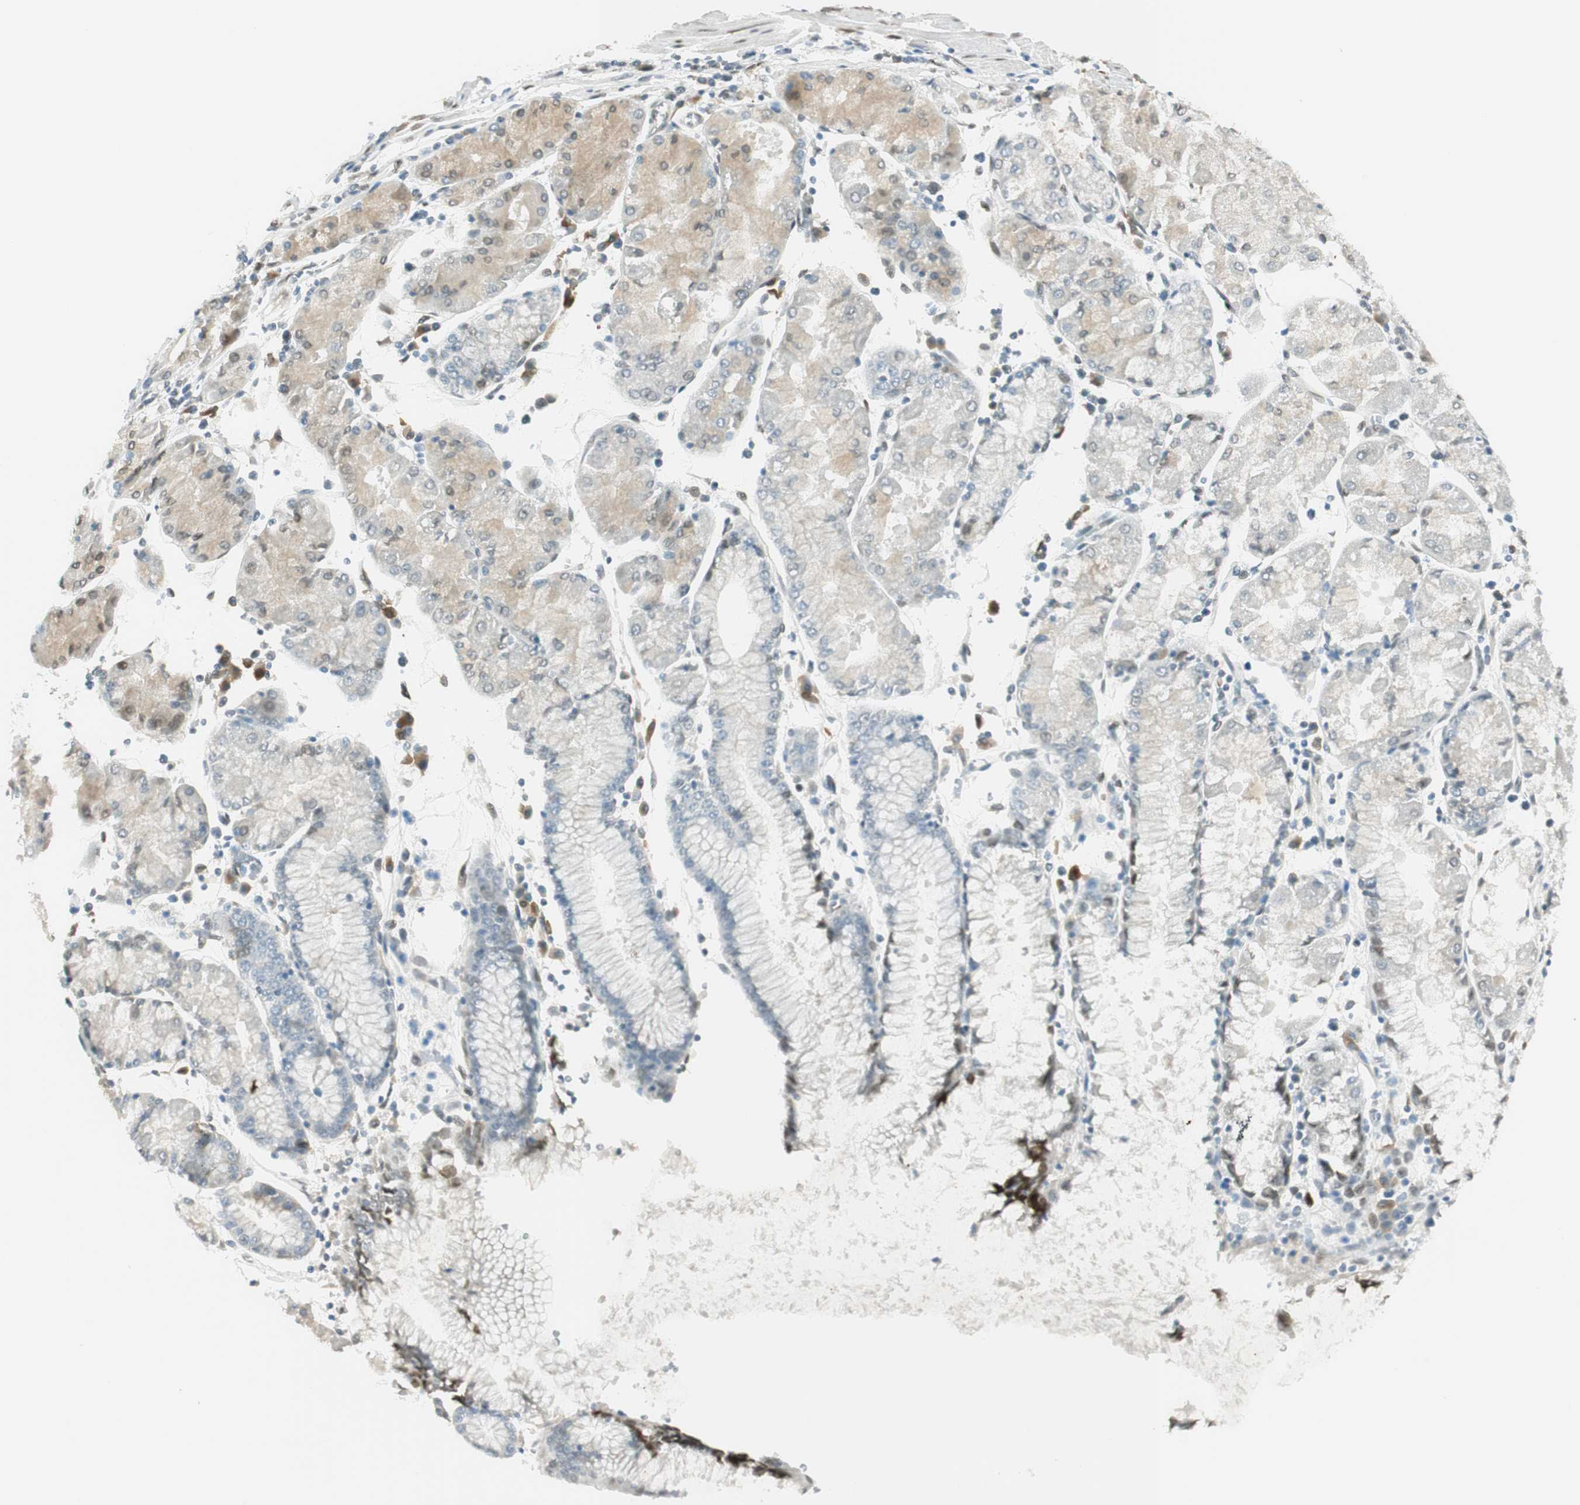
{"staining": {"intensity": "weak", "quantity": "25%-75%", "location": "cytoplasmic/membranous"}, "tissue": "stomach cancer", "cell_type": "Tumor cells", "image_type": "cancer", "snomed": [{"axis": "morphology", "description": "Normal tissue, NOS"}, {"axis": "morphology", "description": "Adenocarcinoma, NOS"}, {"axis": "topography", "description": "Stomach, upper"}, {"axis": "topography", "description": "Stomach"}], "caption": "The immunohistochemical stain highlights weak cytoplasmic/membranous positivity in tumor cells of adenocarcinoma (stomach) tissue.", "gene": "TMEM260", "patient": {"sex": "male", "age": 59}}